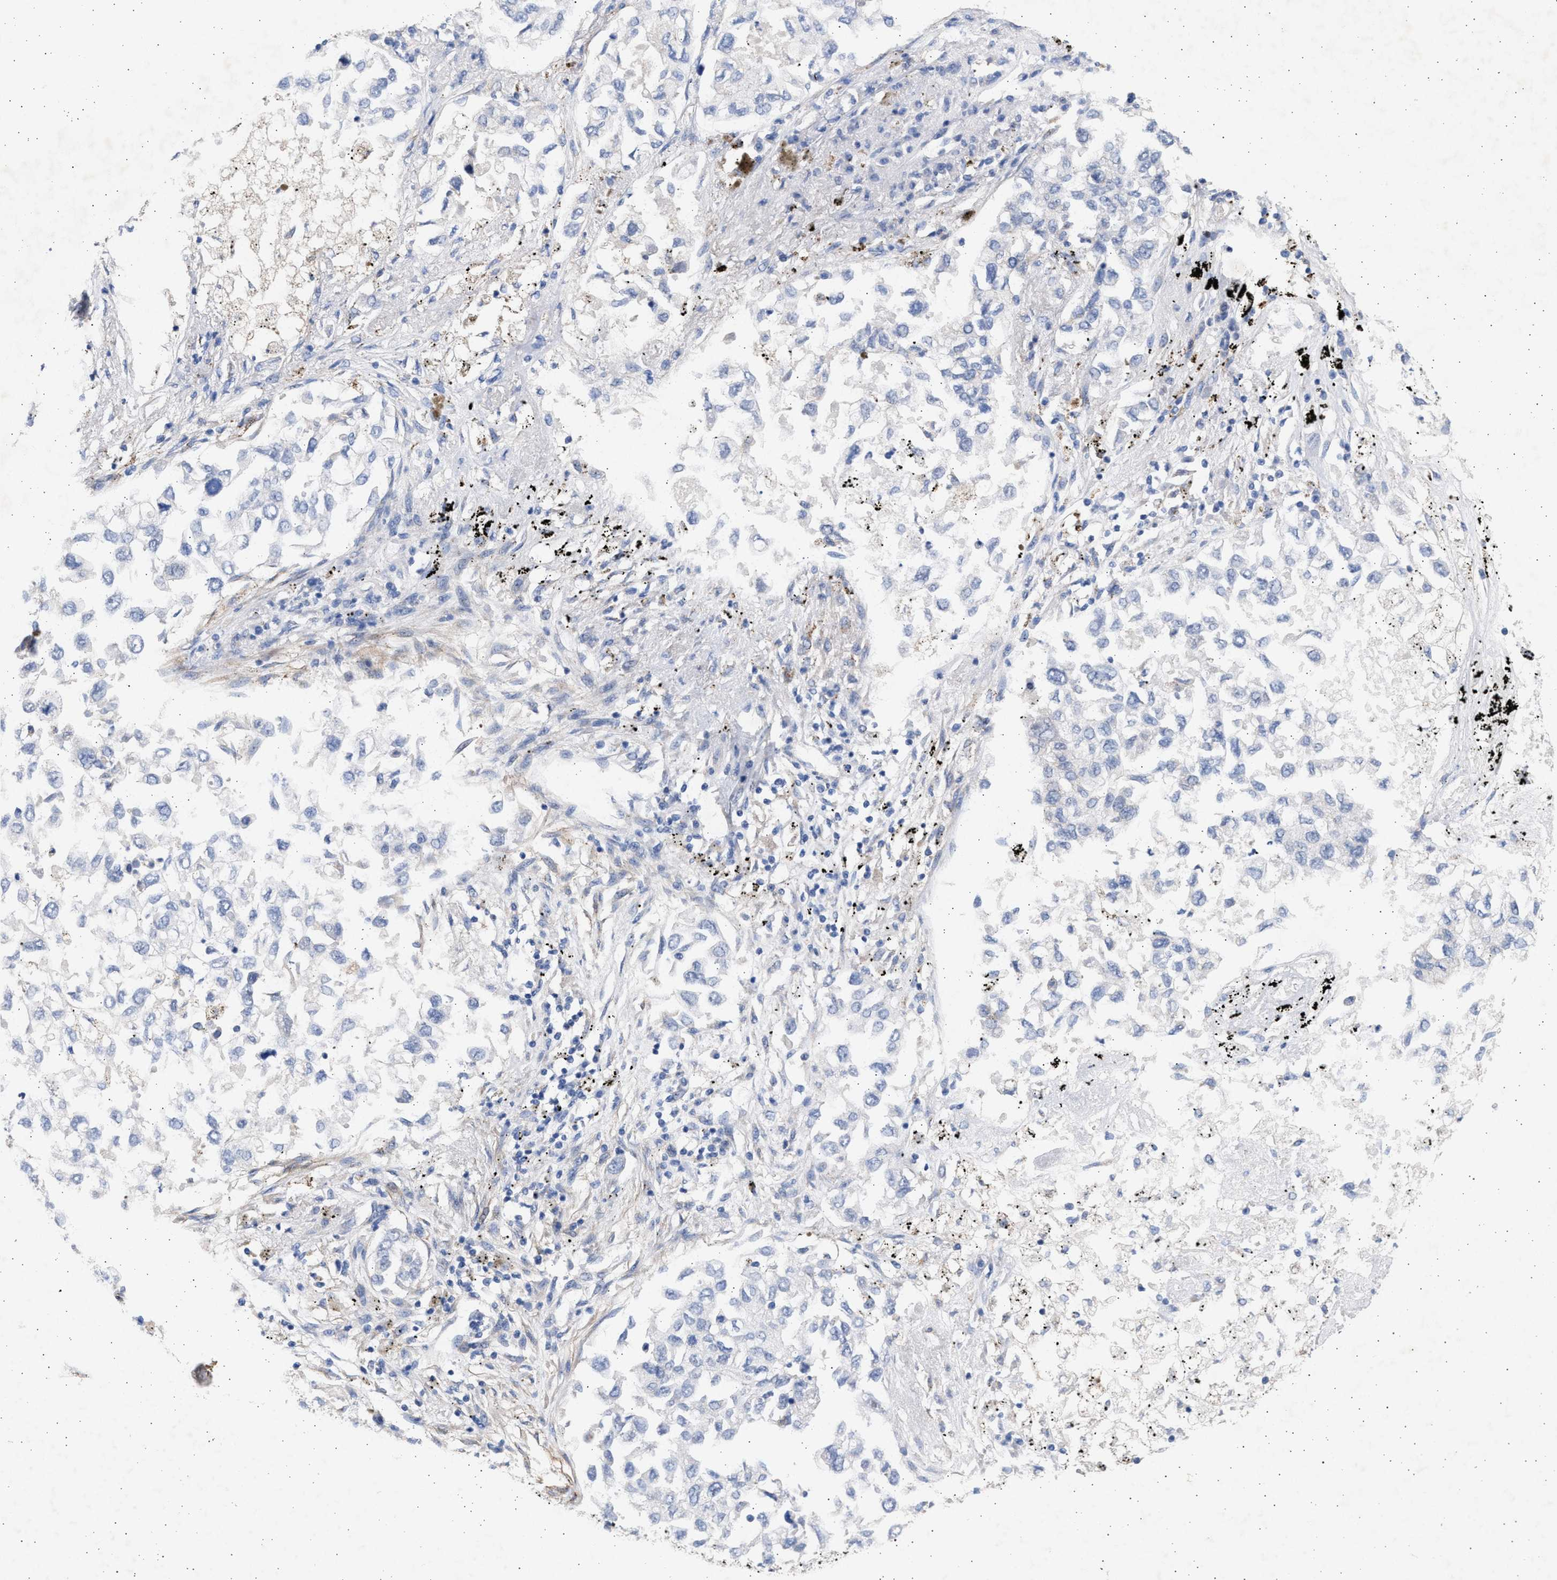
{"staining": {"intensity": "negative", "quantity": "none", "location": "none"}, "tissue": "lung cancer", "cell_type": "Tumor cells", "image_type": "cancer", "snomed": [{"axis": "morphology", "description": "Inflammation, NOS"}, {"axis": "morphology", "description": "Adenocarcinoma, NOS"}, {"axis": "topography", "description": "Lung"}], "caption": "This is a histopathology image of immunohistochemistry (IHC) staining of lung adenocarcinoma, which shows no expression in tumor cells. The staining was performed using DAB to visualize the protein expression in brown, while the nuclei were stained in blue with hematoxylin (Magnification: 20x).", "gene": "NBR1", "patient": {"sex": "male", "age": 63}}